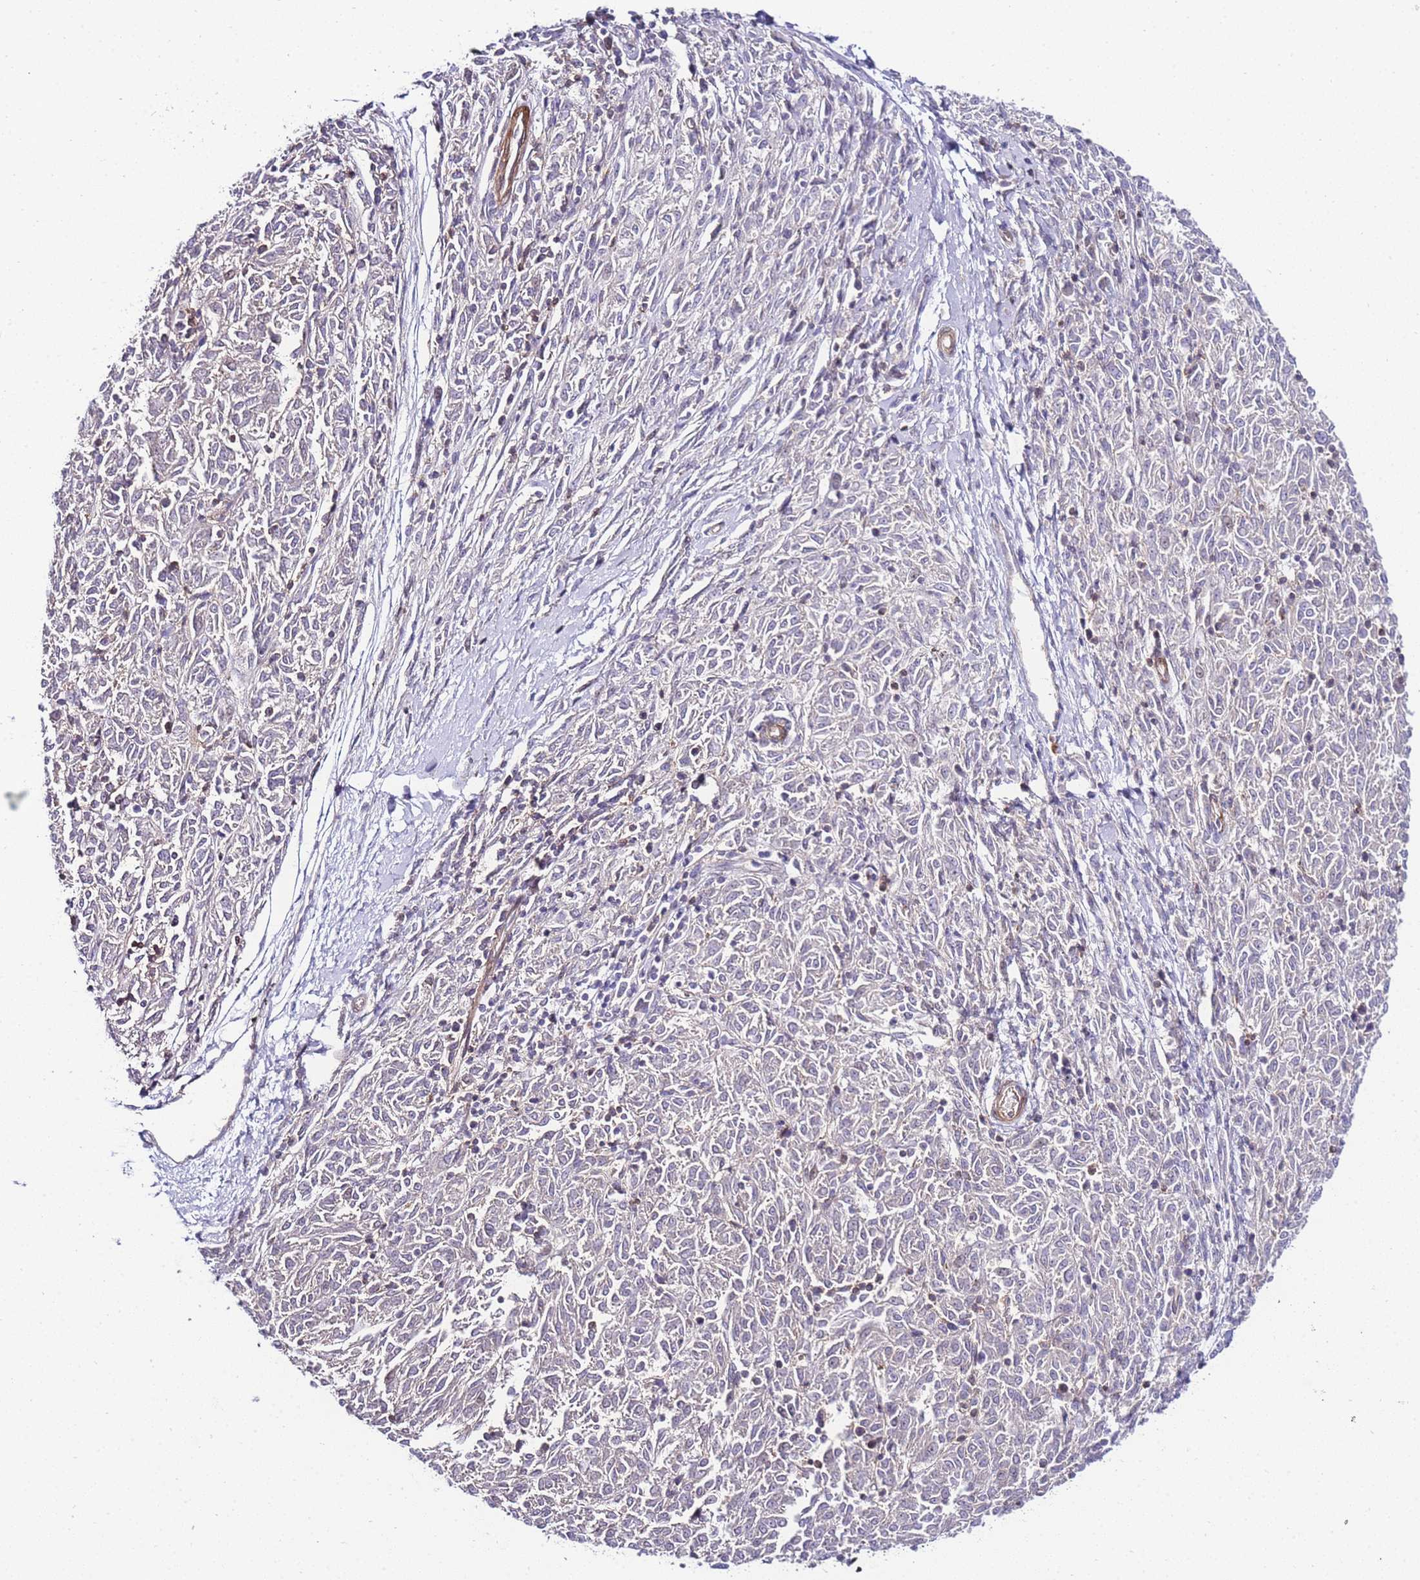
{"staining": {"intensity": "weak", "quantity": "25%-75%", "location": "cytoplasmic/membranous"}, "tissue": "melanoma", "cell_type": "Tumor cells", "image_type": "cancer", "snomed": [{"axis": "morphology", "description": "Malignant melanoma, NOS"}, {"axis": "topography", "description": "Skin"}], "caption": "Immunohistochemical staining of melanoma displays low levels of weak cytoplasmic/membranous expression in approximately 25%-75% of tumor cells. (DAB (3,3'-diaminobenzidine) = brown stain, brightfield microscopy at high magnification).", "gene": "FBN3", "patient": {"sex": "female", "age": 72}}